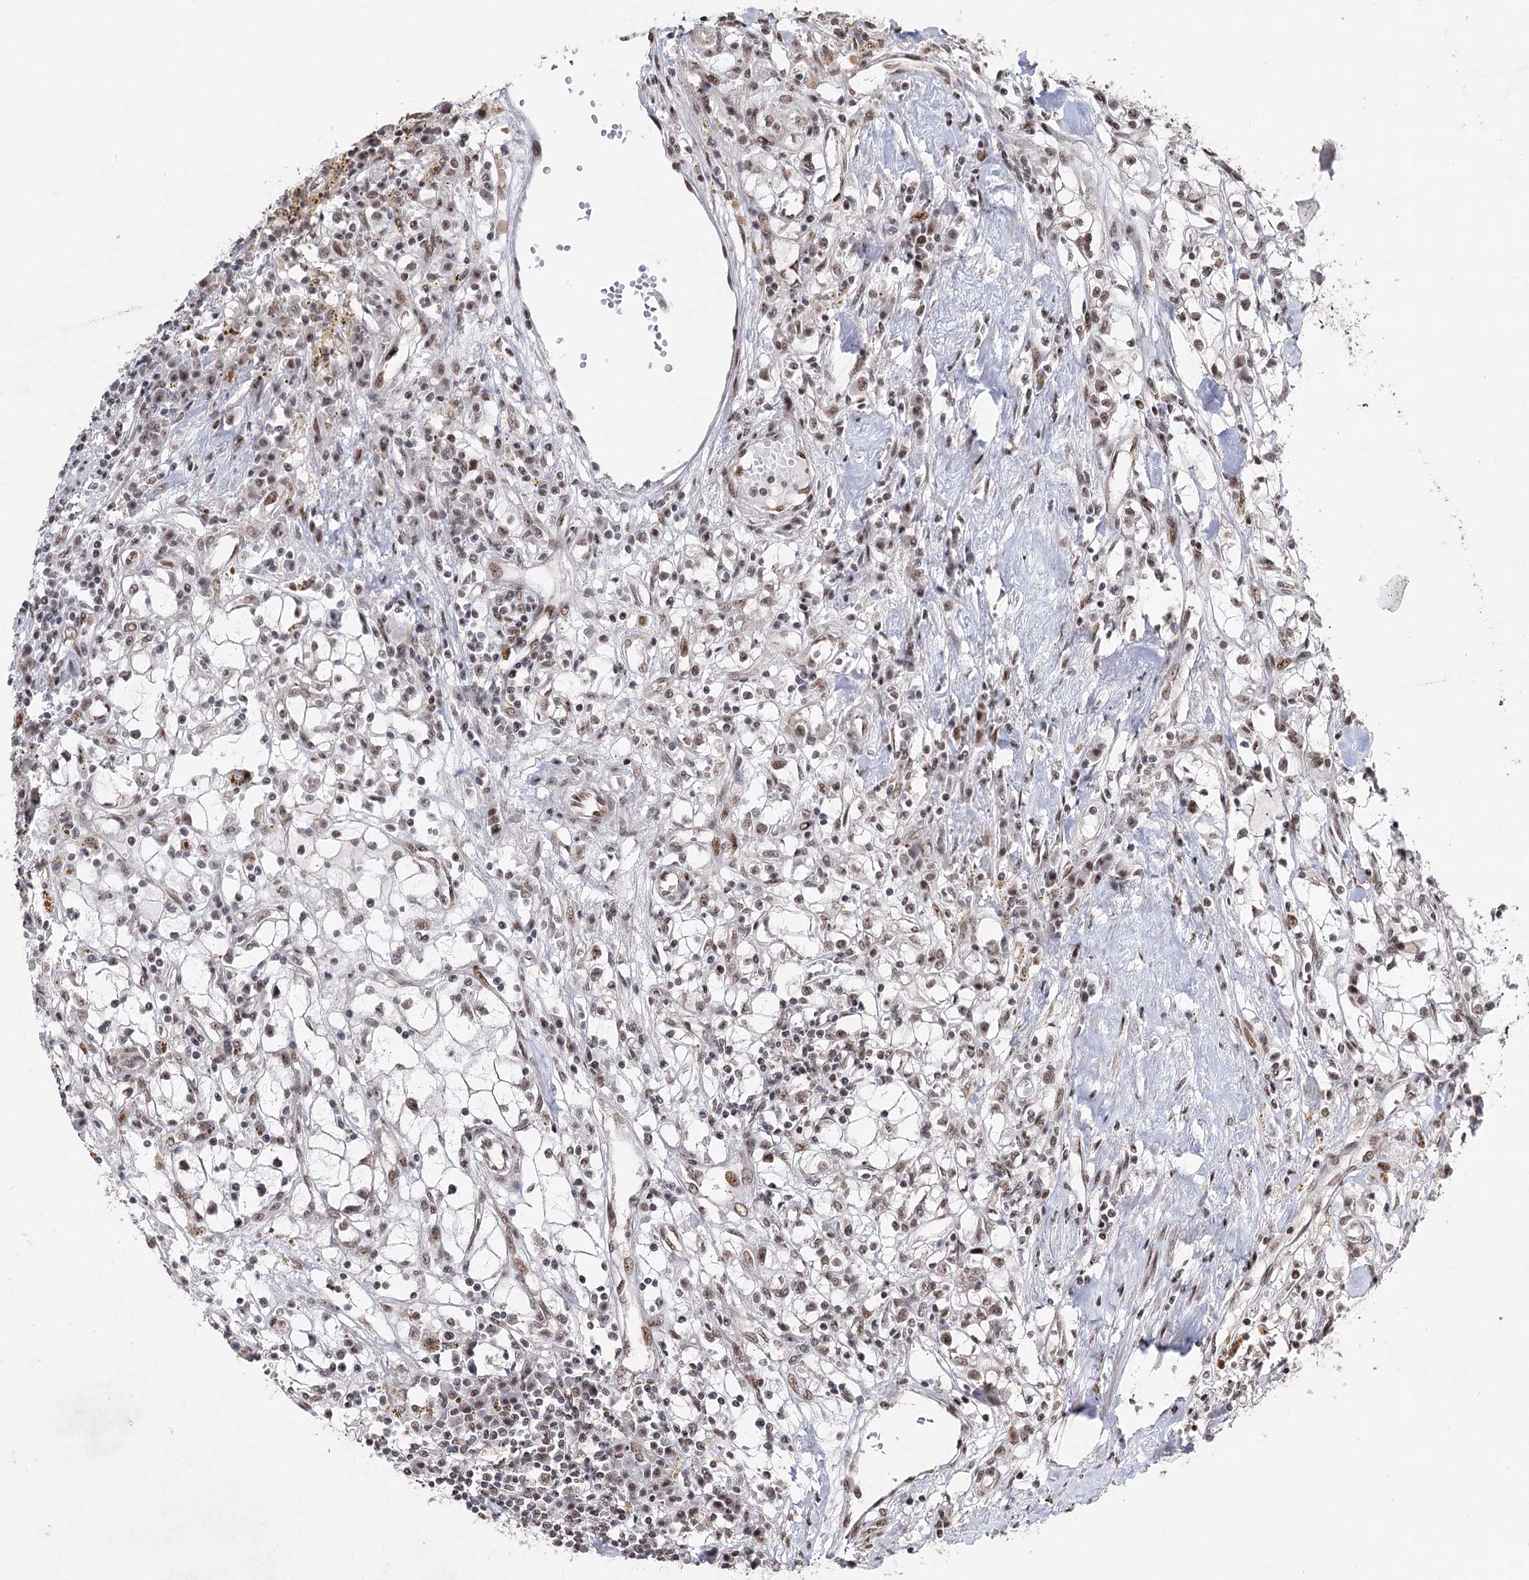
{"staining": {"intensity": "moderate", "quantity": ">75%", "location": "nuclear"}, "tissue": "renal cancer", "cell_type": "Tumor cells", "image_type": "cancer", "snomed": [{"axis": "morphology", "description": "Adenocarcinoma, NOS"}, {"axis": "topography", "description": "Kidney"}], "caption": "A photomicrograph of renal cancer stained for a protein demonstrates moderate nuclear brown staining in tumor cells. The protein is shown in brown color, while the nuclei are stained blue.", "gene": "PDCD4", "patient": {"sex": "male", "age": 56}}